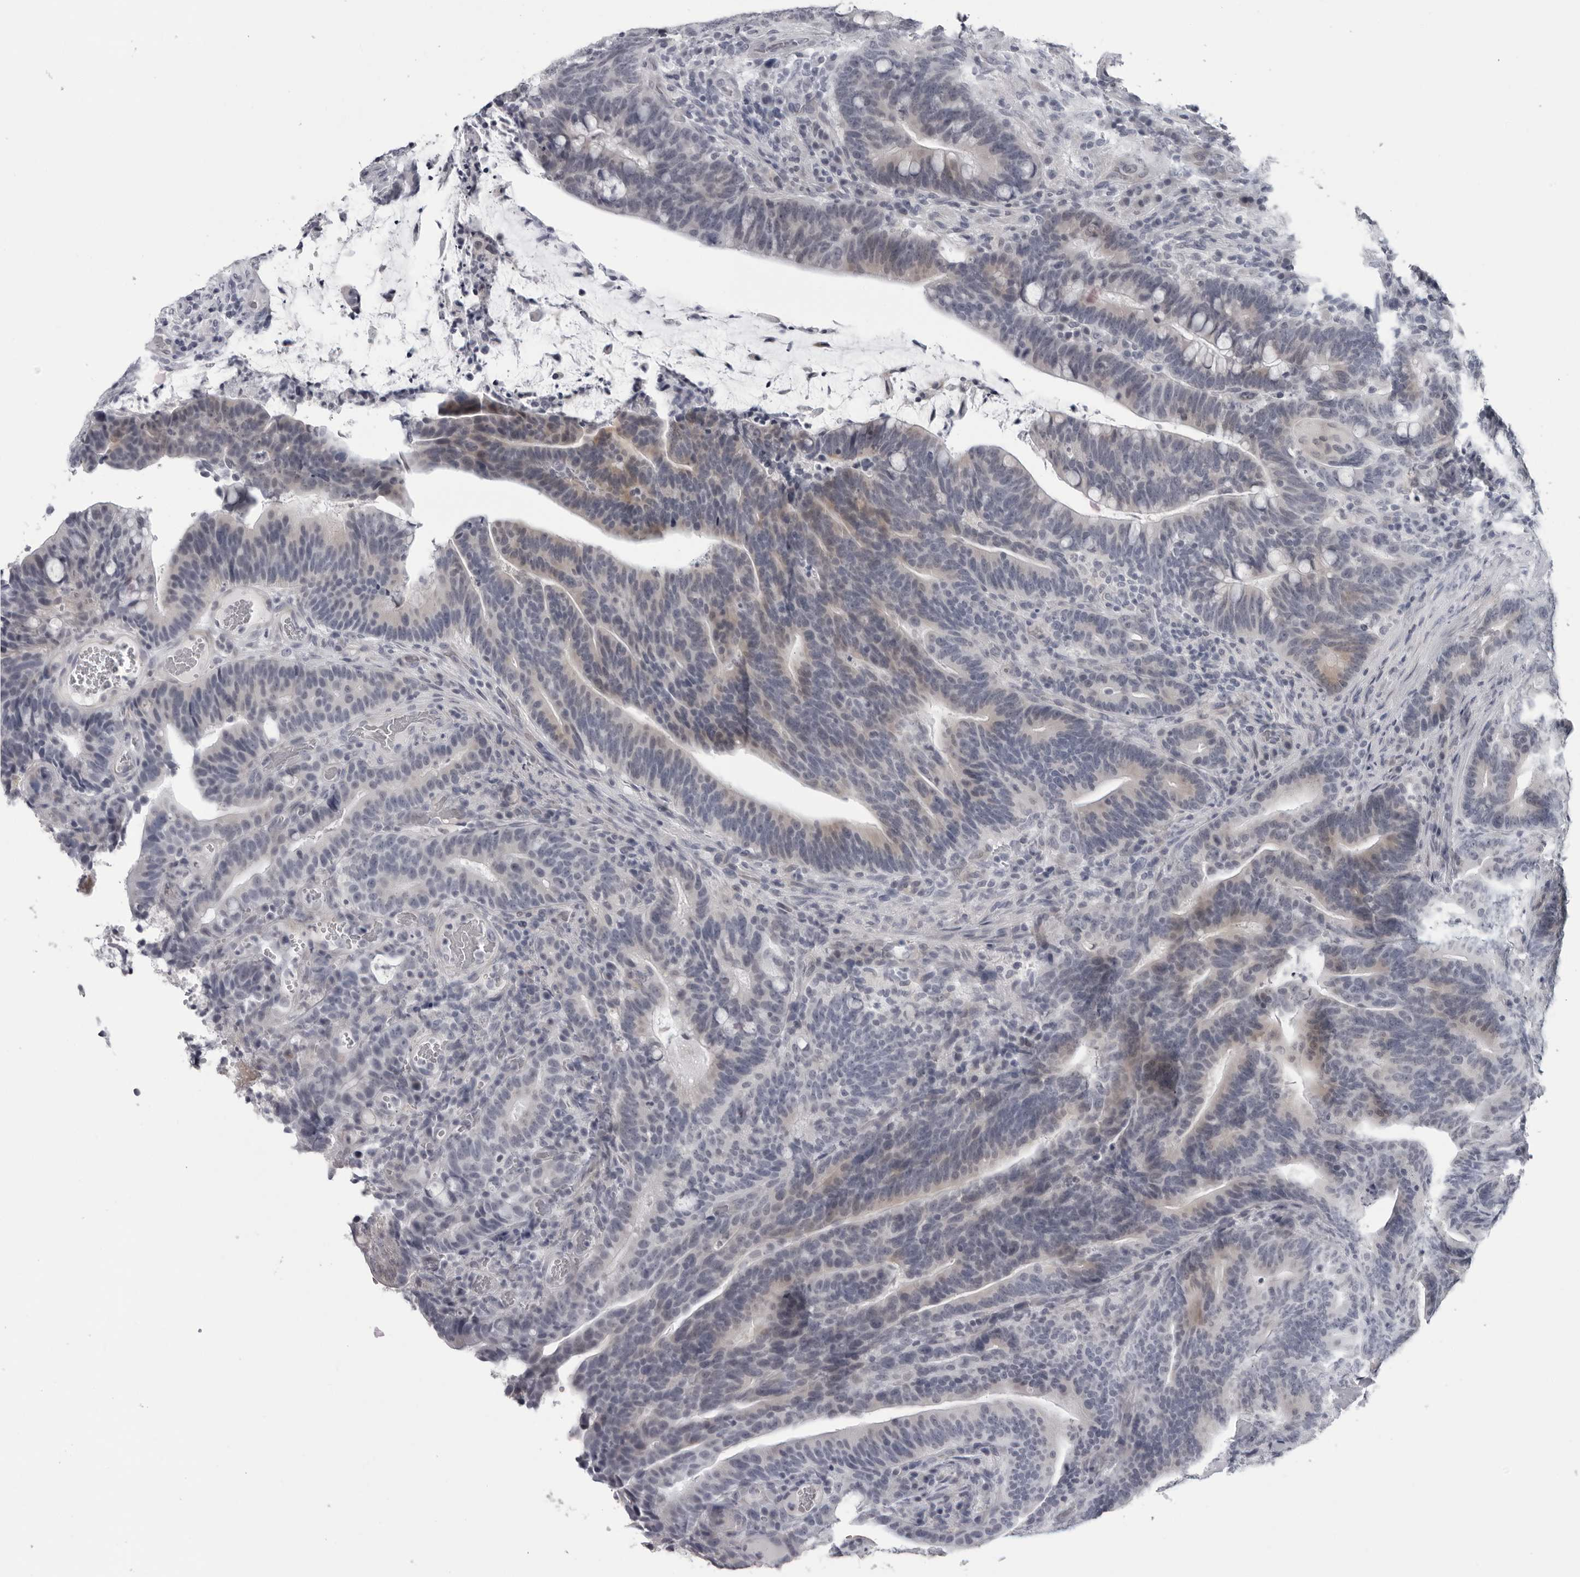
{"staining": {"intensity": "weak", "quantity": "<25%", "location": "cytoplasmic/membranous"}, "tissue": "colorectal cancer", "cell_type": "Tumor cells", "image_type": "cancer", "snomed": [{"axis": "morphology", "description": "Adenocarcinoma, NOS"}, {"axis": "topography", "description": "Colon"}], "caption": "An IHC image of colorectal cancer is shown. There is no staining in tumor cells of colorectal cancer. (Brightfield microscopy of DAB IHC at high magnification).", "gene": "OPLAH", "patient": {"sex": "female", "age": 66}}